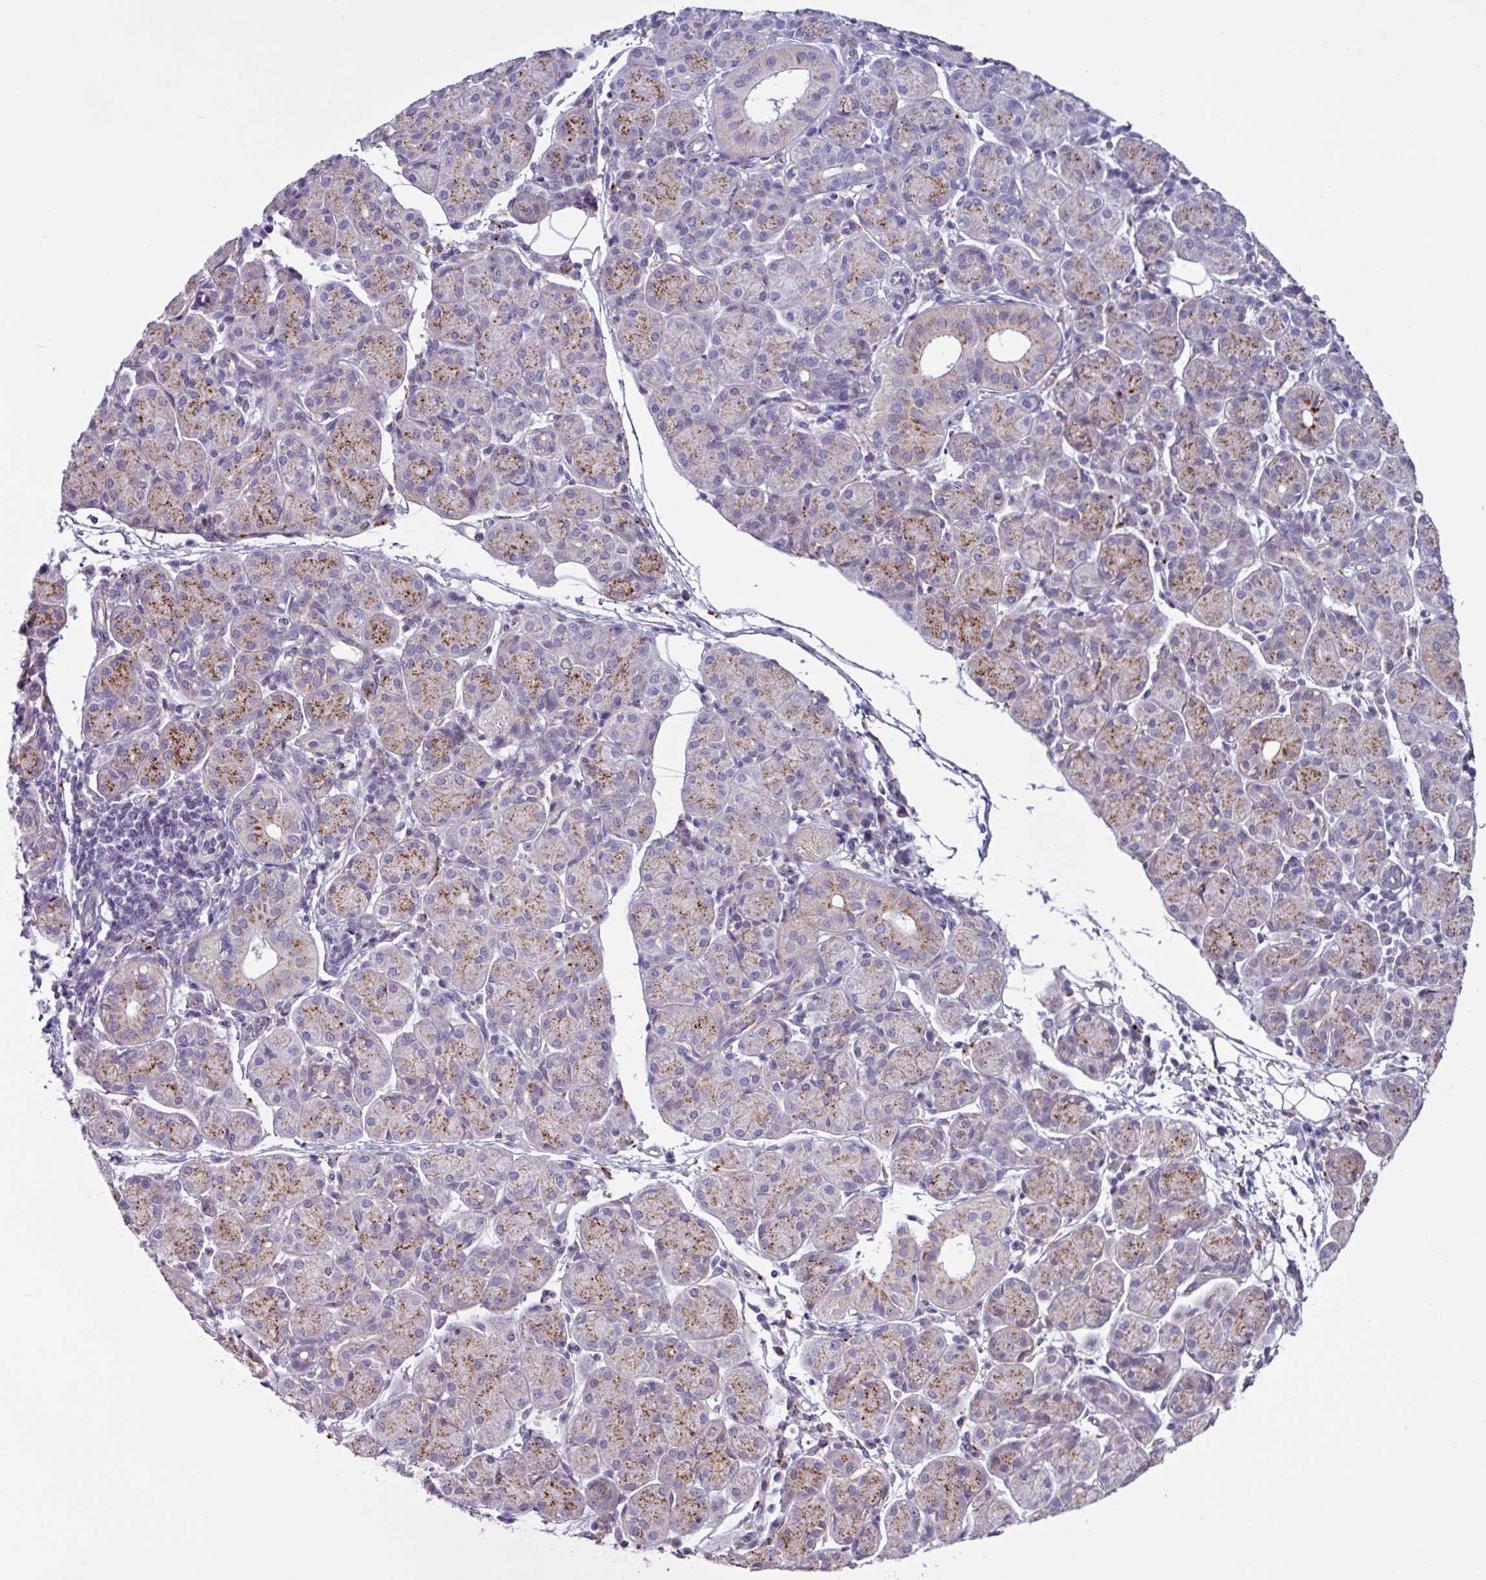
{"staining": {"intensity": "moderate", "quantity": "25%-75%", "location": "cytoplasmic/membranous"}, "tissue": "salivary gland", "cell_type": "Glandular cells", "image_type": "normal", "snomed": [{"axis": "morphology", "description": "Normal tissue, NOS"}, {"axis": "morphology", "description": "Inflammation, NOS"}, {"axis": "topography", "description": "Lymph node"}, {"axis": "topography", "description": "Salivary gland"}], "caption": "Protein expression by IHC shows moderate cytoplasmic/membranous positivity in approximately 25%-75% of glandular cells in unremarkable salivary gland. The staining is performed using DAB (3,3'-diaminobenzidine) brown chromogen to label protein expression. The nuclei are counter-stained blue using hematoxylin.", "gene": "AMIGO2", "patient": {"sex": "male", "age": 3}}